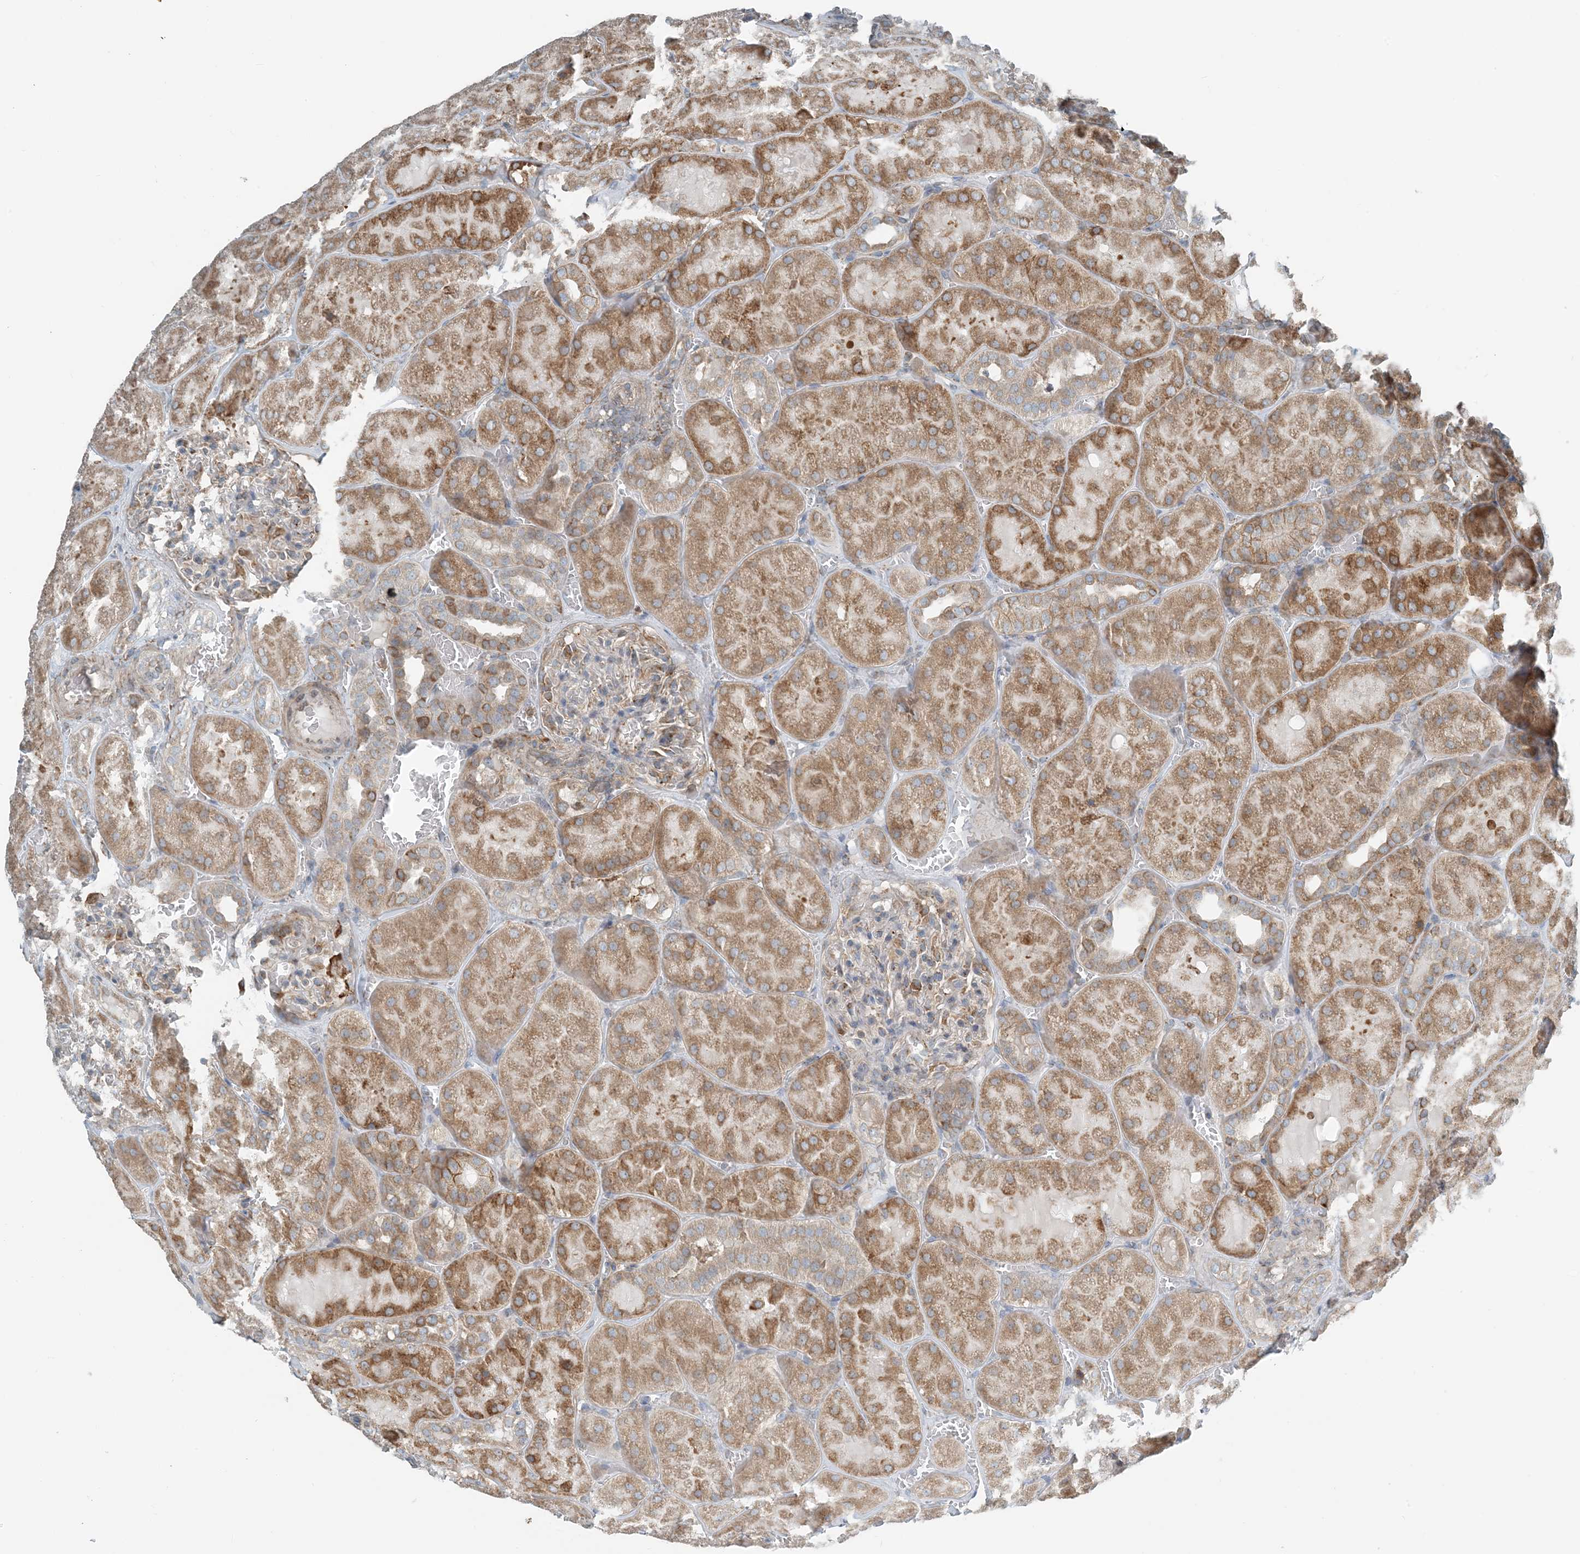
{"staining": {"intensity": "moderate", "quantity": "25%-75%", "location": "cytoplasmic/membranous"}, "tissue": "kidney", "cell_type": "Cells in glomeruli", "image_type": "normal", "snomed": [{"axis": "morphology", "description": "Normal tissue, NOS"}, {"axis": "topography", "description": "Kidney"}], "caption": "Protein staining of unremarkable kidney displays moderate cytoplasmic/membranous positivity in about 25%-75% of cells in glomeruli. Nuclei are stained in blue.", "gene": "CERKL", "patient": {"sex": "male", "age": 28}}